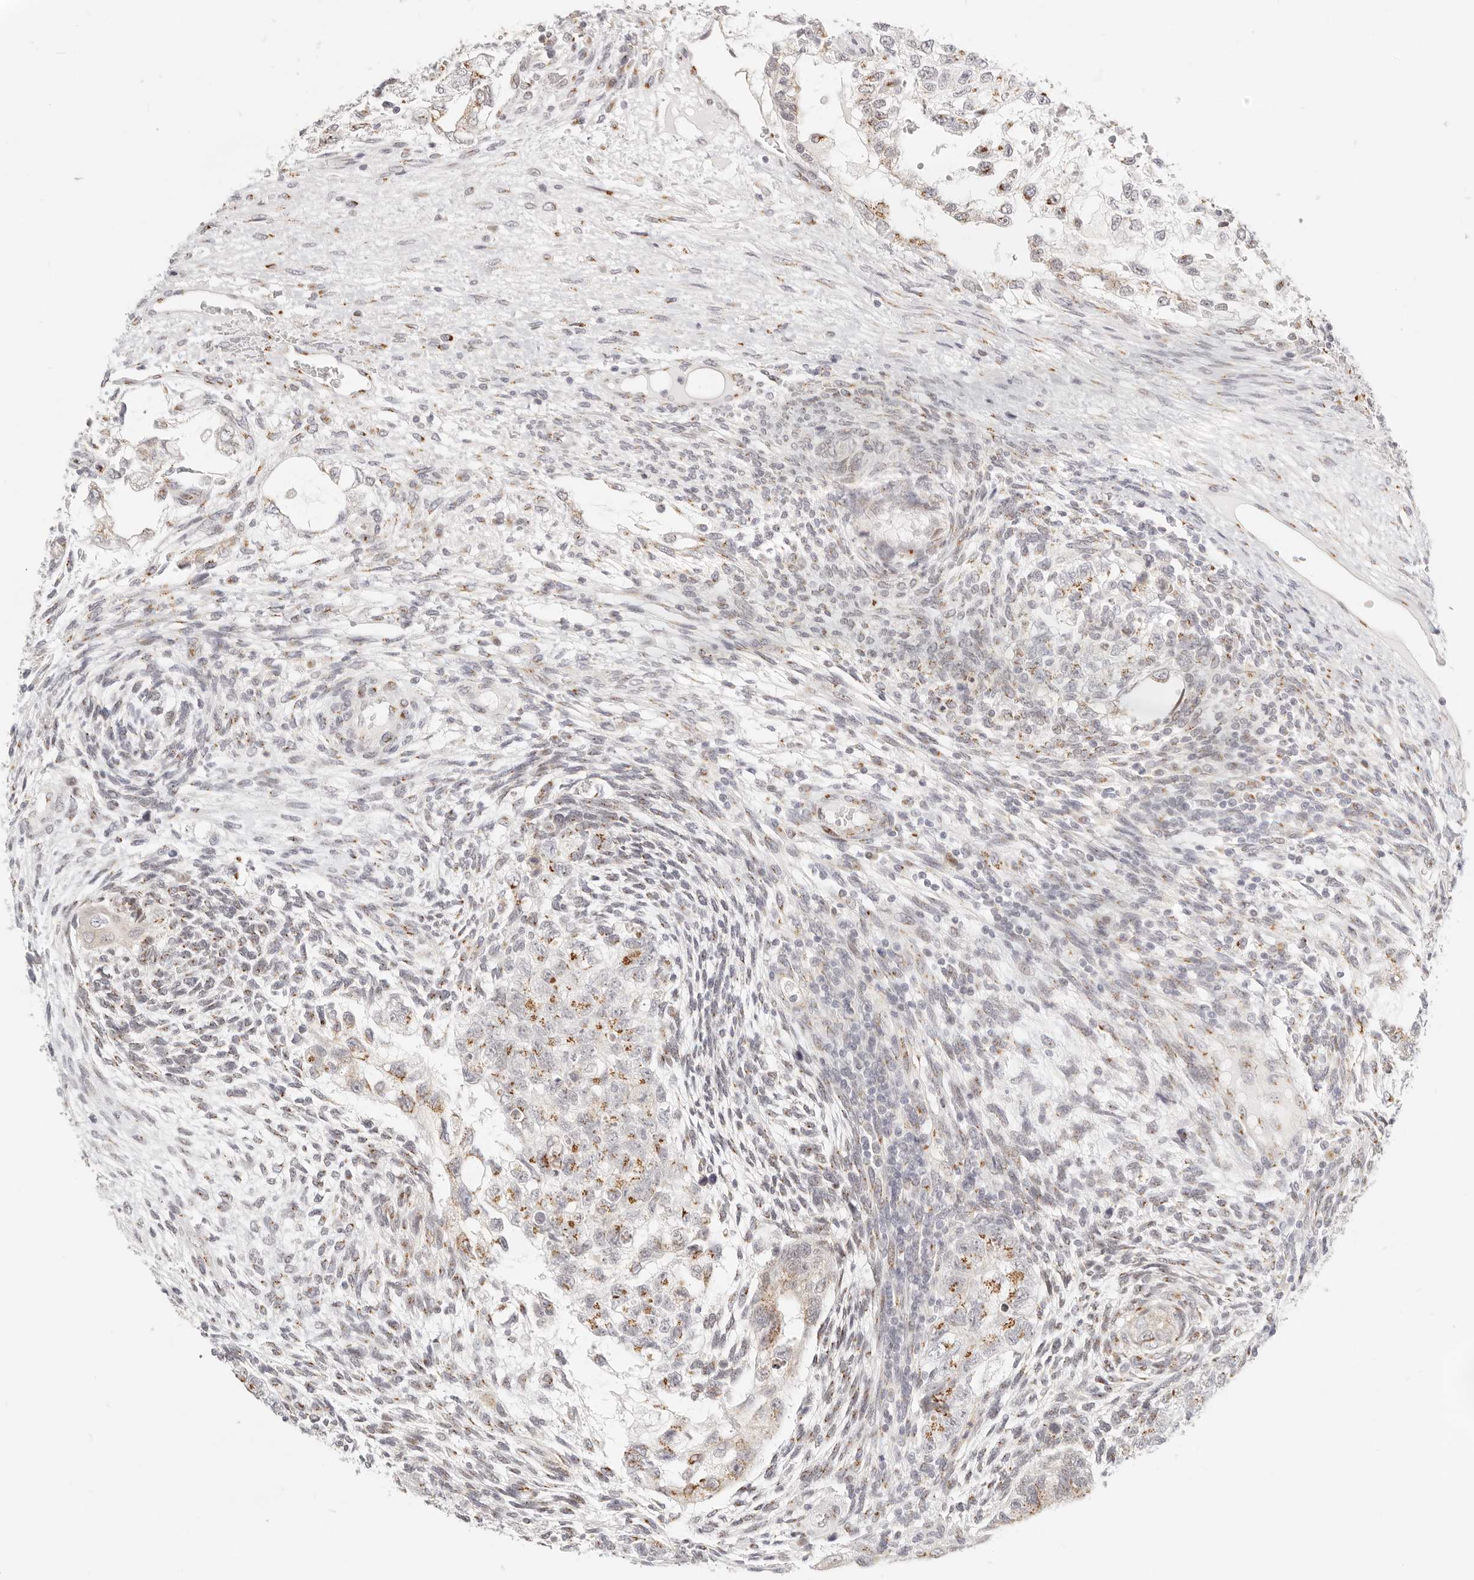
{"staining": {"intensity": "moderate", "quantity": "25%-75%", "location": "cytoplasmic/membranous"}, "tissue": "testis cancer", "cell_type": "Tumor cells", "image_type": "cancer", "snomed": [{"axis": "morphology", "description": "Carcinoma, Embryonal, NOS"}, {"axis": "topography", "description": "Testis"}], "caption": "Tumor cells show medium levels of moderate cytoplasmic/membranous staining in about 25%-75% of cells in embryonal carcinoma (testis).", "gene": "FAM20B", "patient": {"sex": "male", "age": 37}}